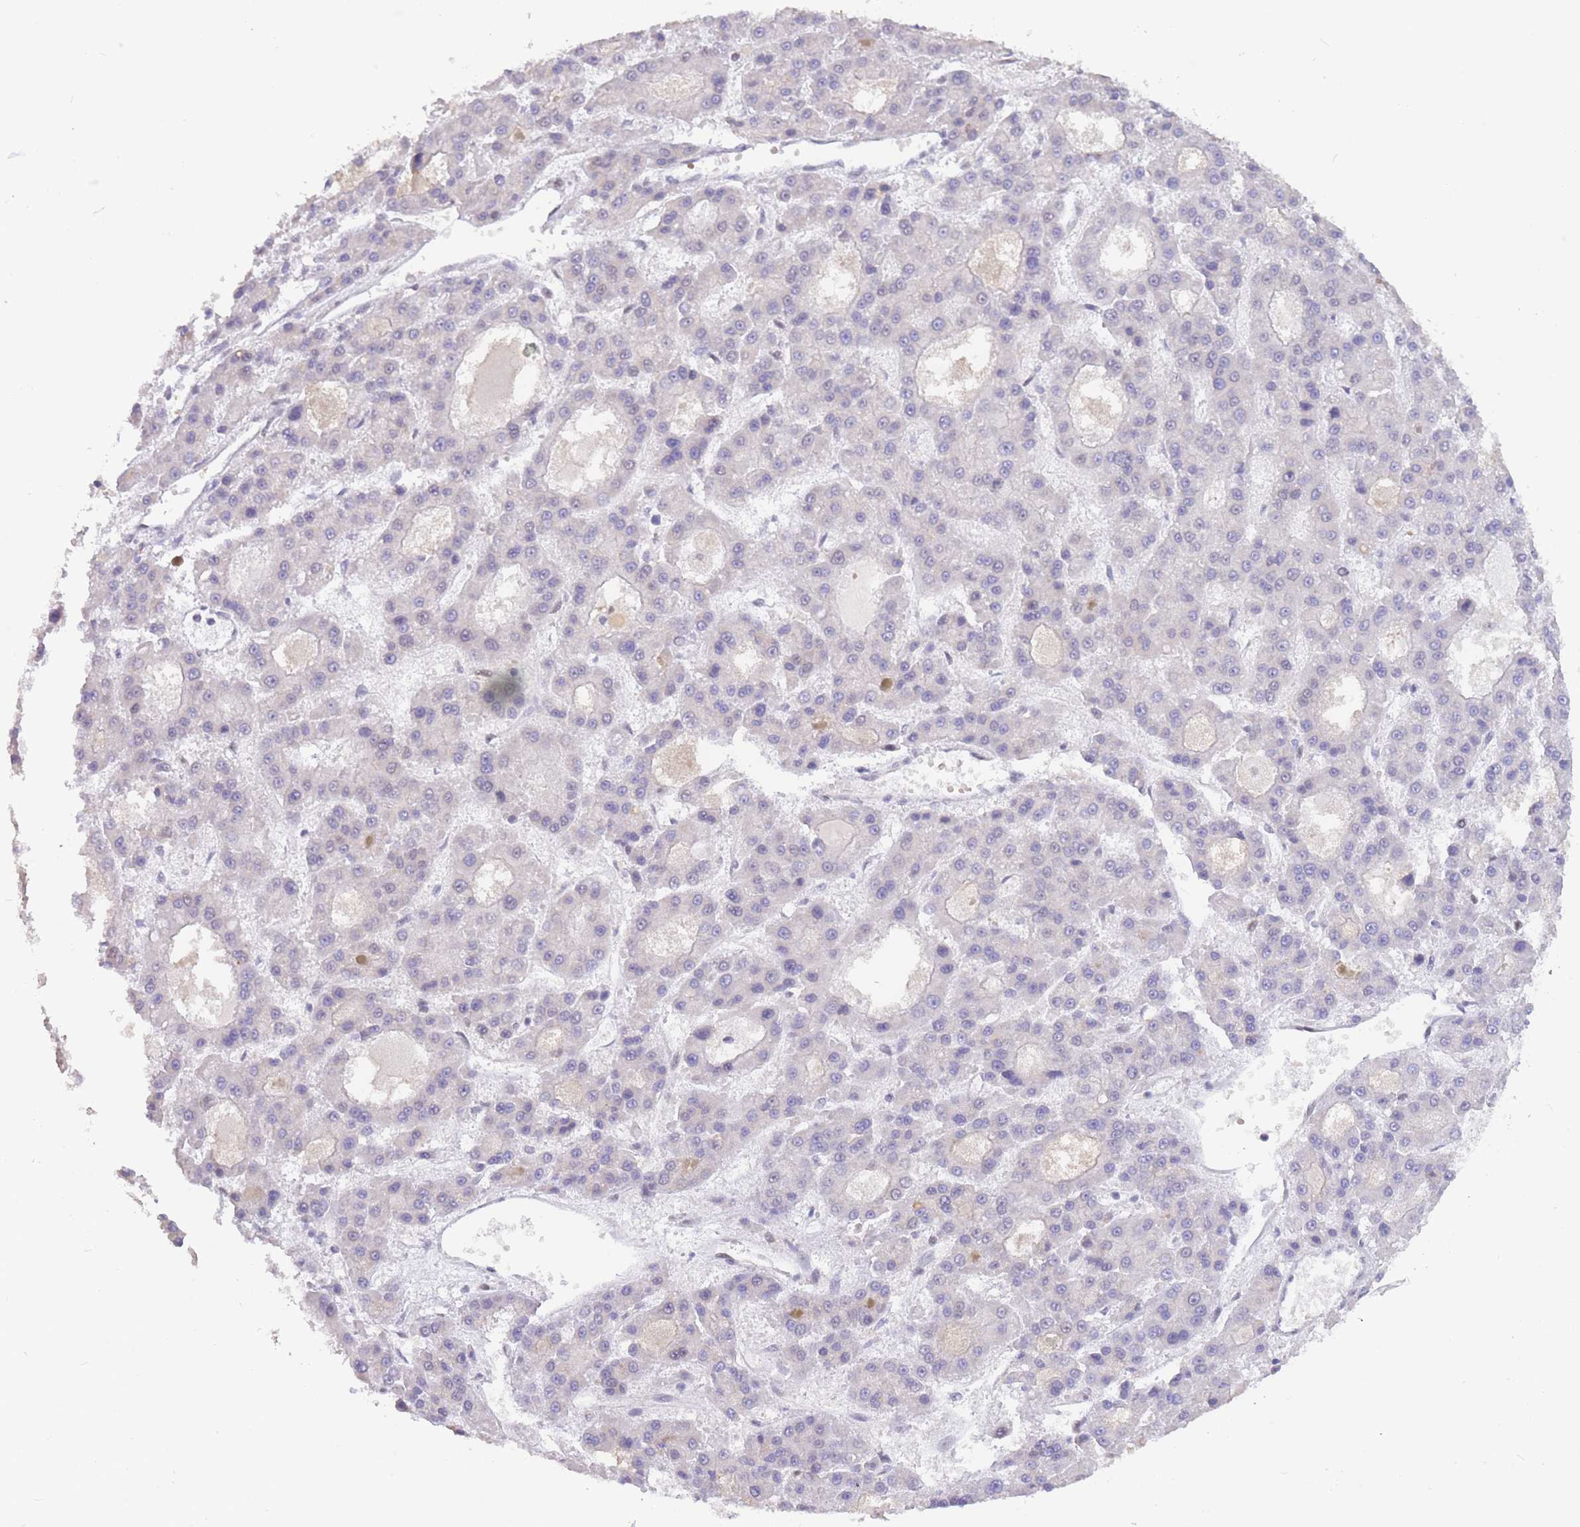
{"staining": {"intensity": "negative", "quantity": "none", "location": "none"}, "tissue": "liver cancer", "cell_type": "Tumor cells", "image_type": "cancer", "snomed": [{"axis": "morphology", "description": "Carcinoma, Hepatocellular, NOS"}, {"axis": "topography", "description": "Liver"}], "caption": "IHC micrograph of neoplastic tissue: human liver hepatocellular carcinoma stained with DAB (3,3'-diaminobenzidine) exhibits no significant protein staining in tumor cells.", "gene": "SMAD9", "patient": {"sex": "male", "age": 70}}